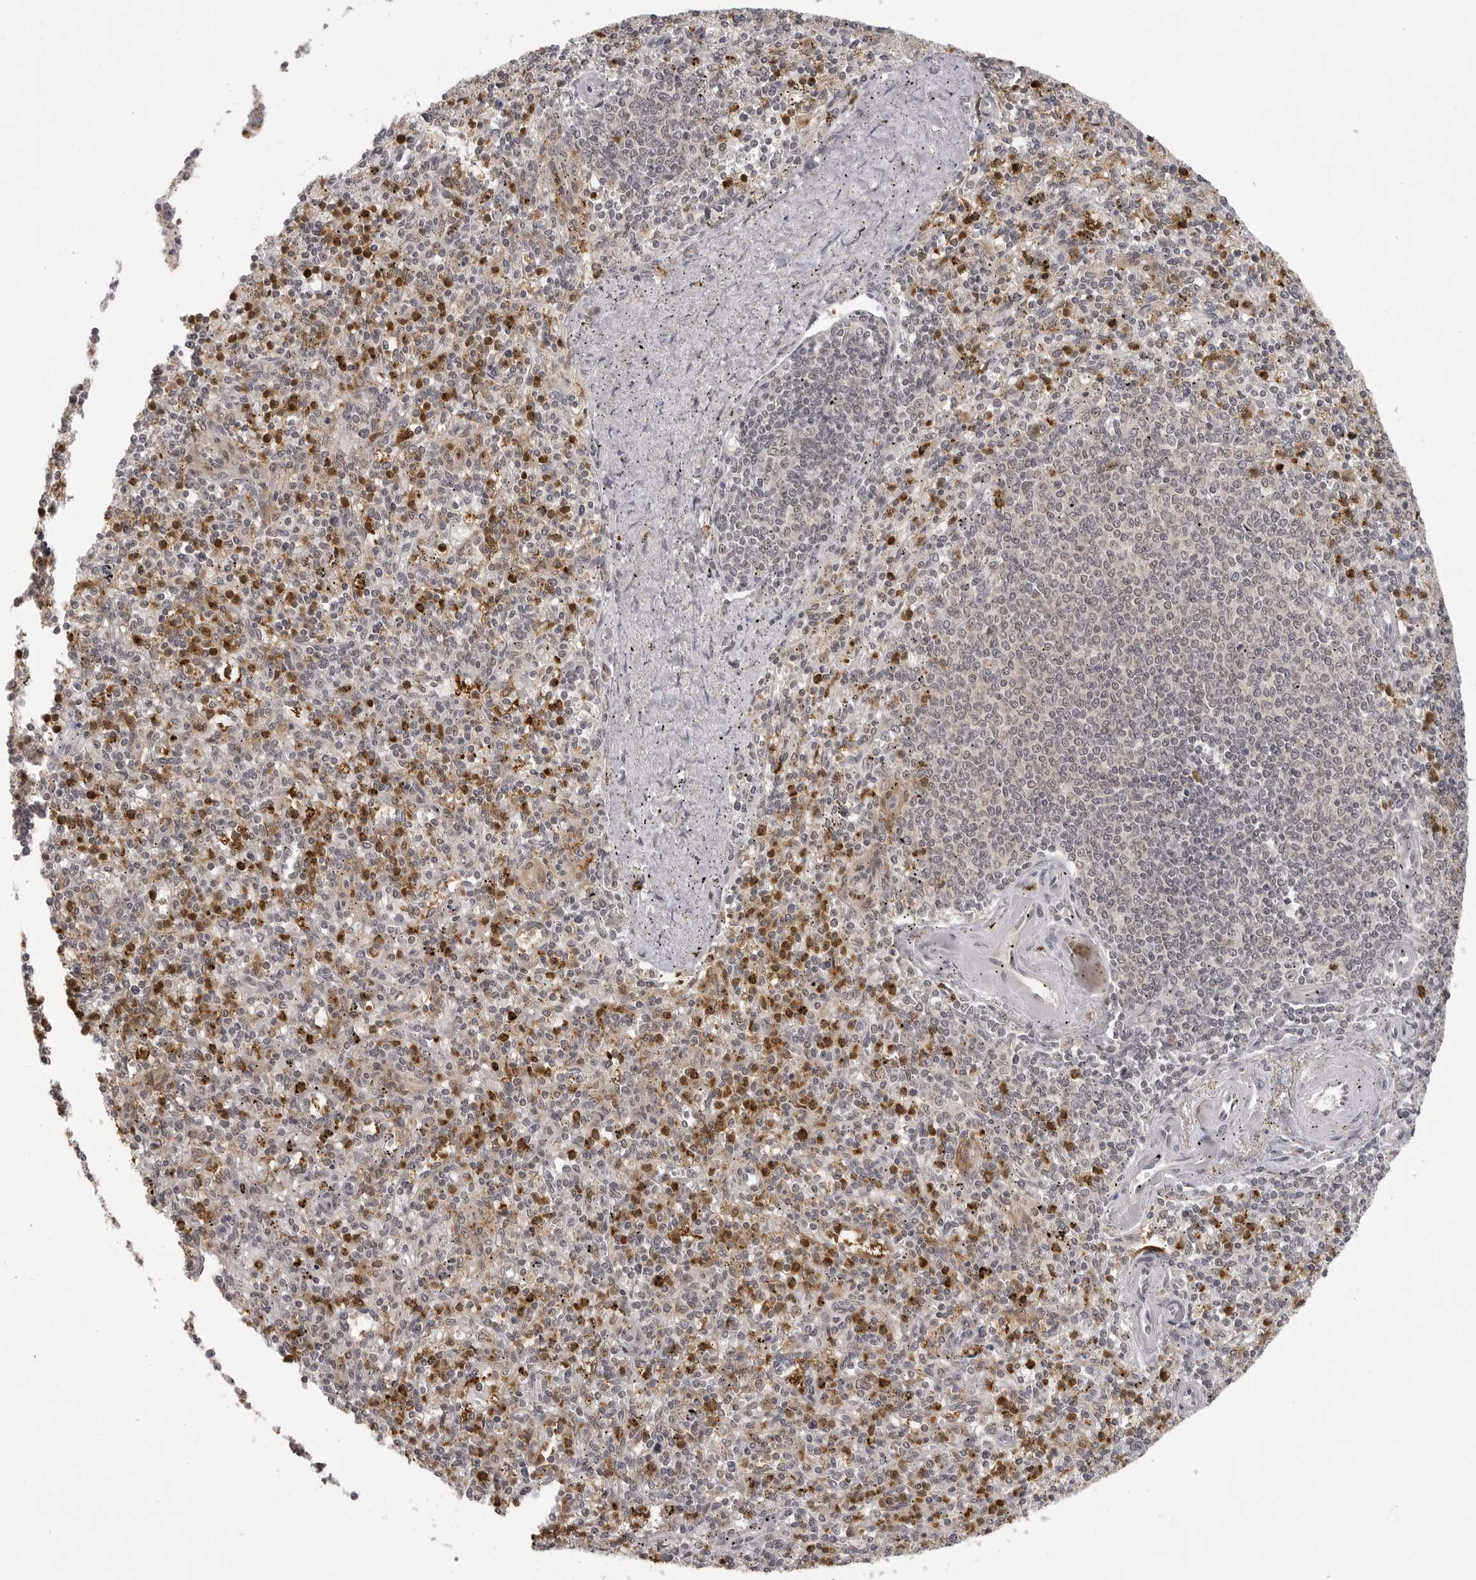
{"staining": {"intensity": "strong", "quantity": "25%-75%", "location": "cytoplasmic/membranous,nuclear"}, "tissue": "spleen", "cell_type": "Cells in red pulp", "image_type": "normal", "snomed": [{"axis": "morphology", "description": "Normal tissue, NOS"}, {"axis": "topography", "description": "Spleen"}], "caption": "Spleen stained for a protein displays strong cytoplasmic/membranous,nuclear positivity in cells in red pulp. The staining was performed using DAB (3,3'-diaminobenzidine), with brown indicating positive protein expression. Nuclei are stained blue with hematoxylin.", "gene": "PEG3", "patient": {"sex": "male", "age": 72}}